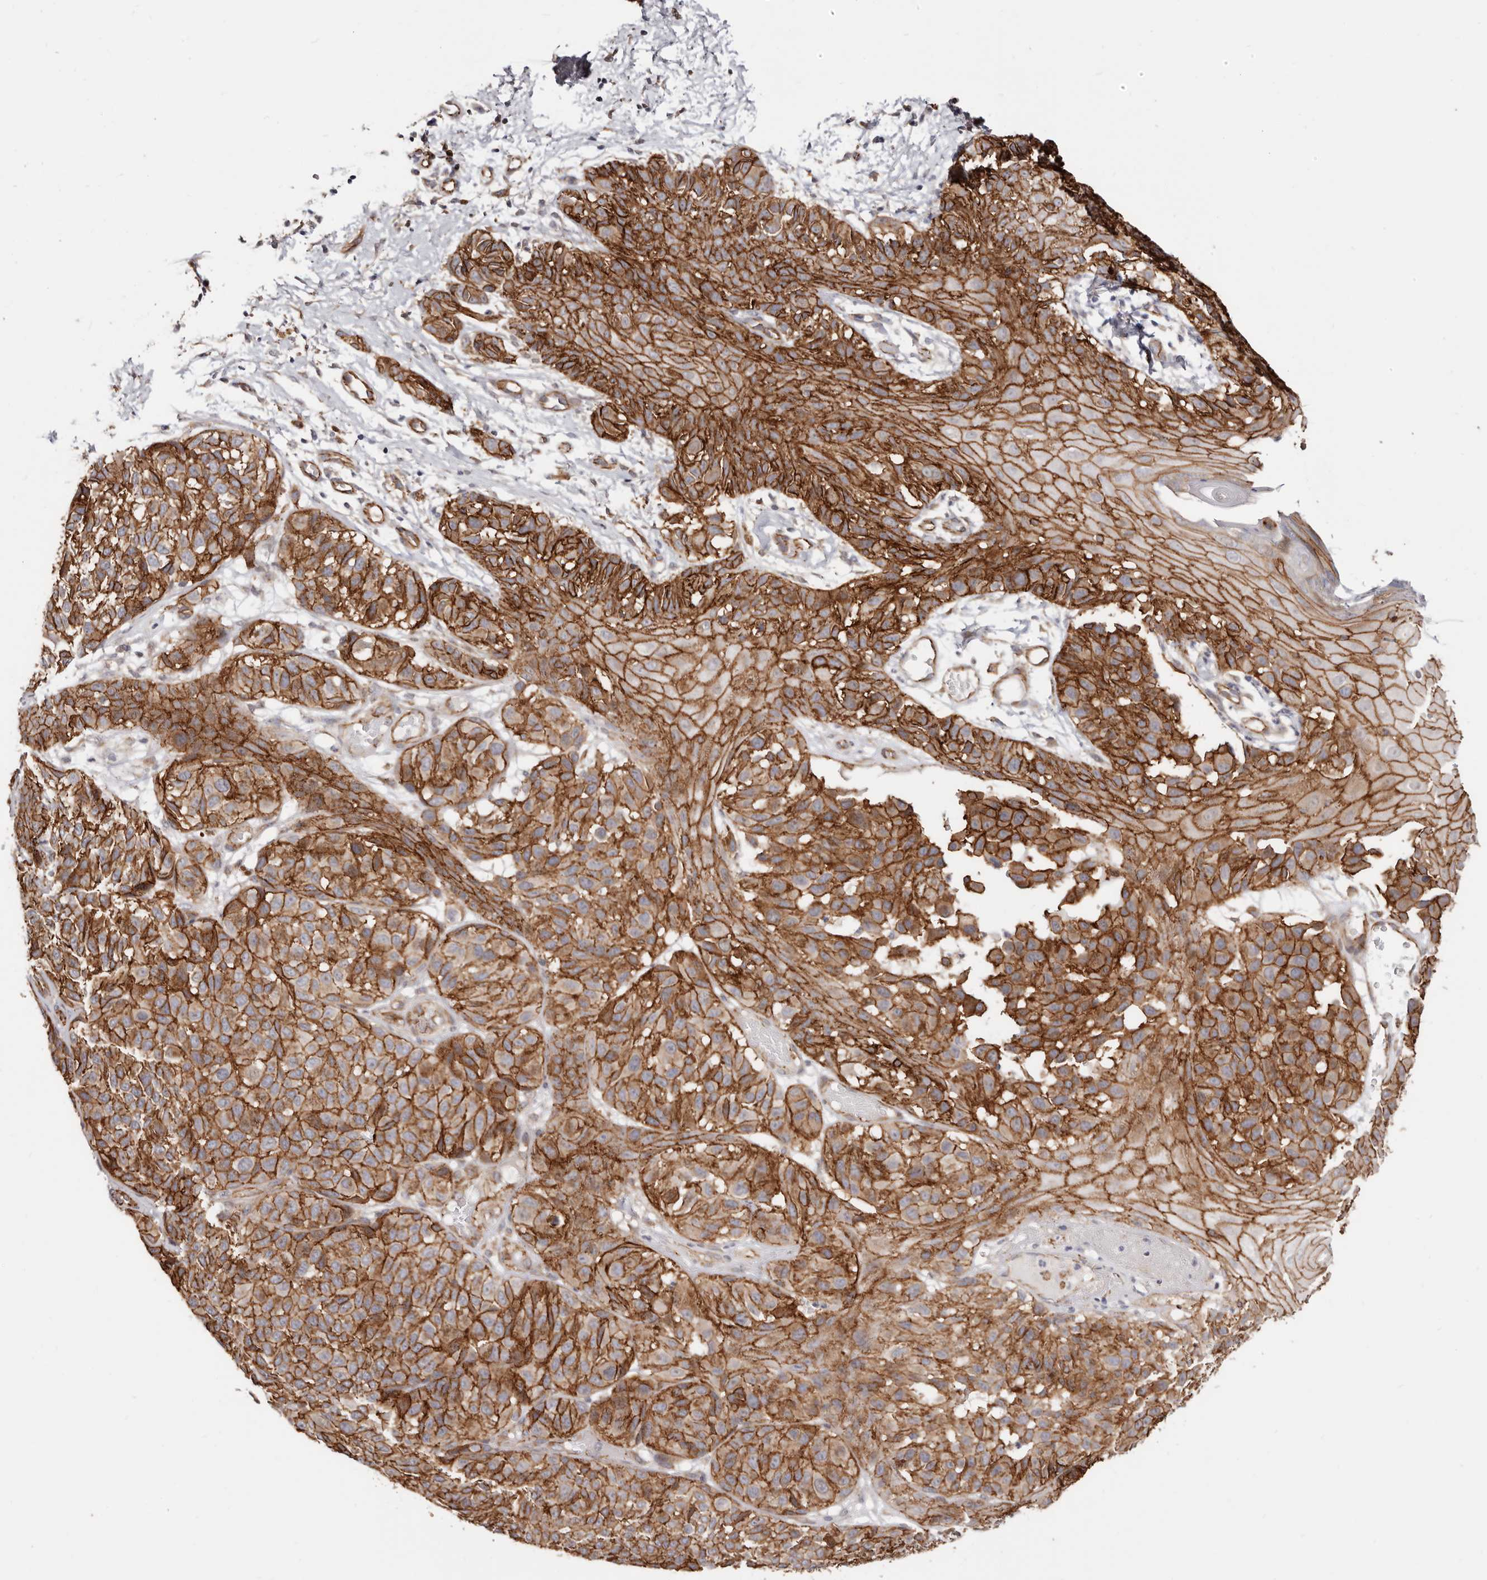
{"staining": {"intensity": "strong", "quantity": ">75%", "location": "cytoplasmic/membranous"}, "tissue": "melanoma", "cell_type": "Tumor cells", "image_type": "cancer", "snomed": [{"axis": "morphology", "description": "Malignant melanoma, NOS"}, {"axis": "topography", "description": "Skin"}], "caption": "A brown stain shows strong cytoplasmic/membranous expression of a protein in malignant melanoma tumor cells.", "gene": "CTNNB1", "patient": {"sex": "male", "age": 83}}